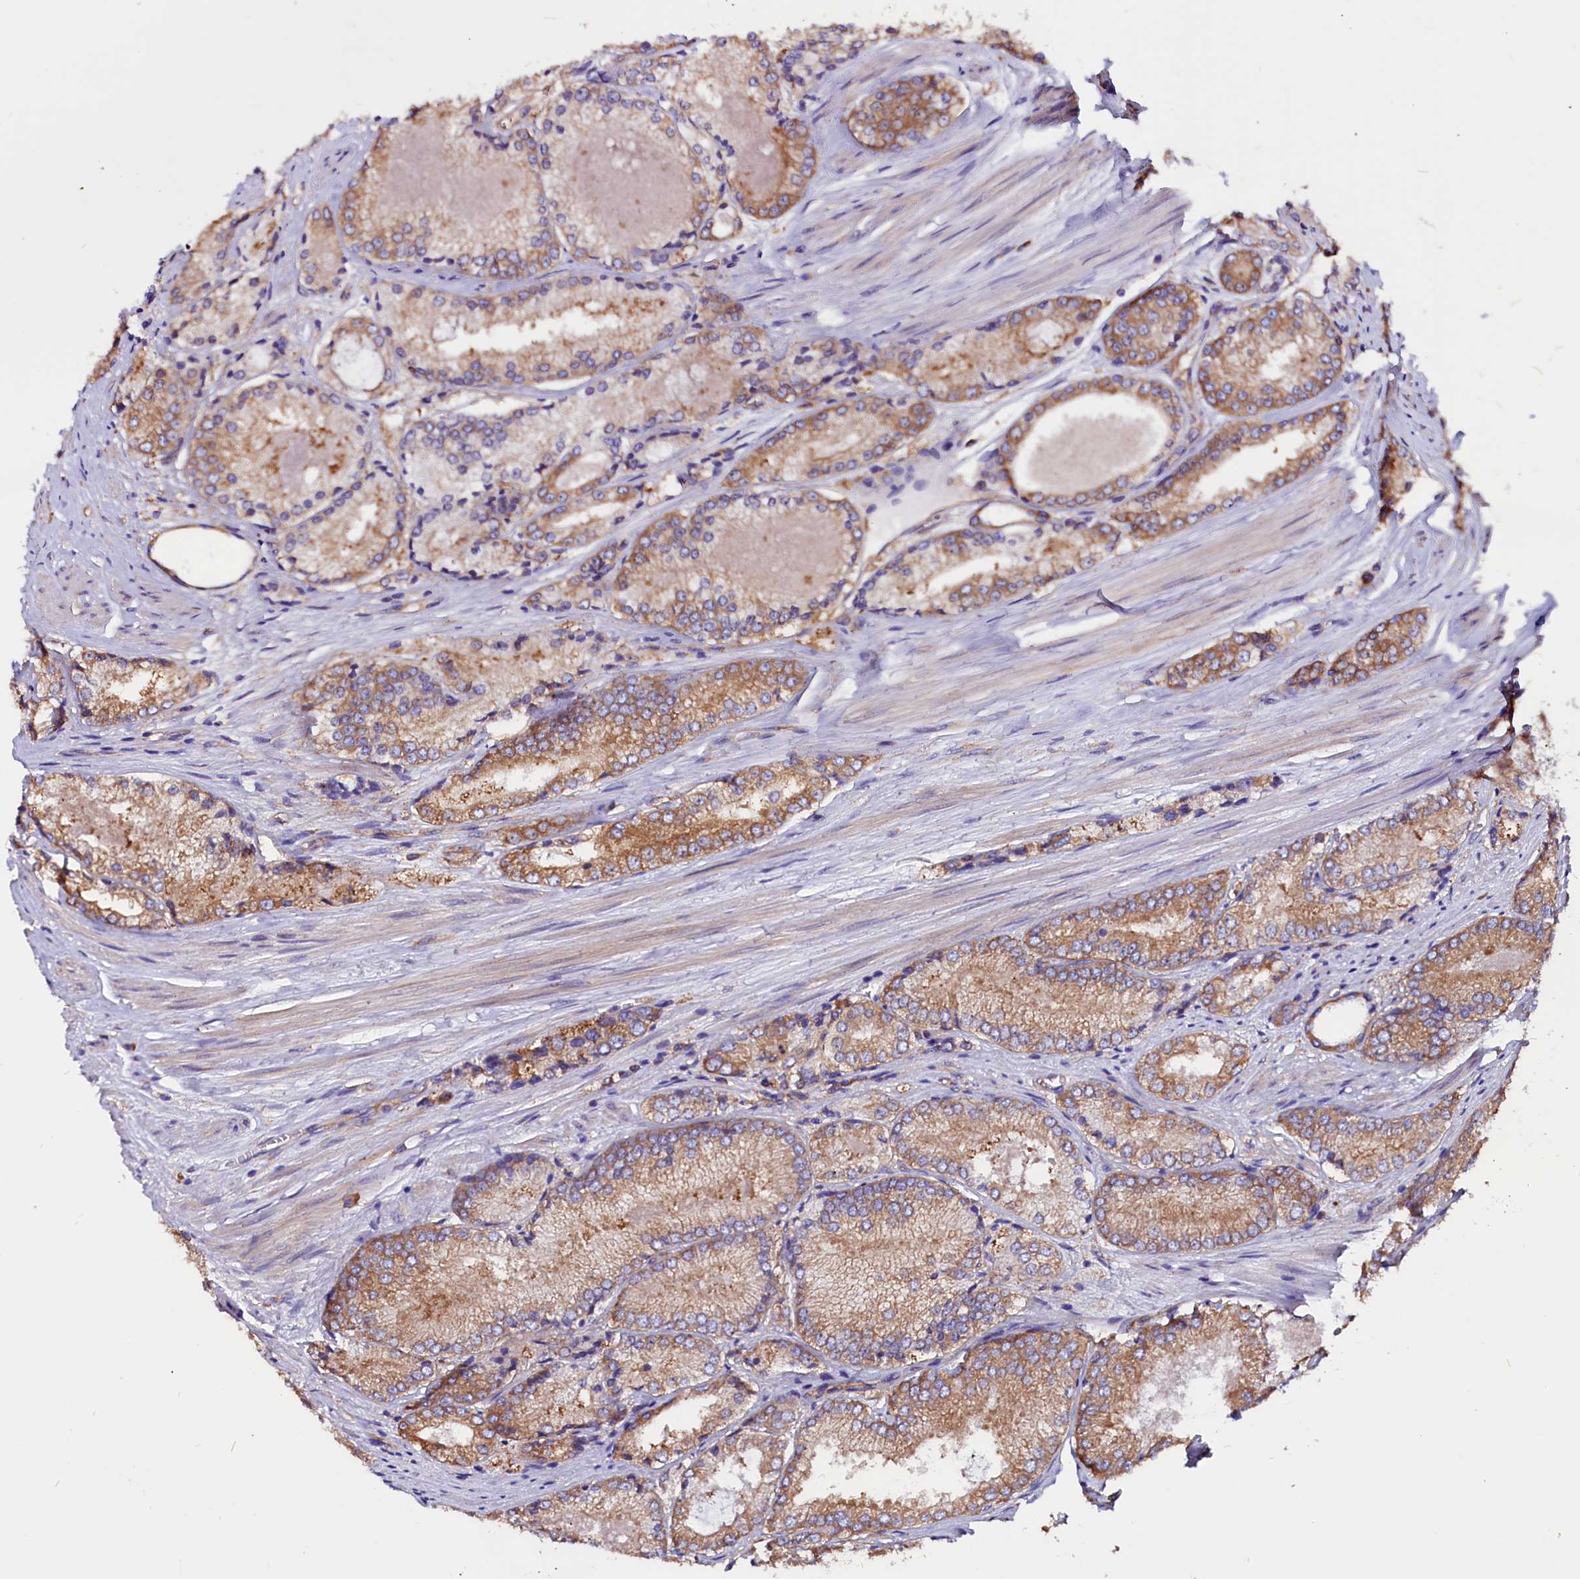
{"staining": {"intensity": "moderate", "quantity": ">75%", "location": "cytoplasmic/membranous"}, "tissue": "prostate cancer", "cell_type": "Tumor cells", "image_type": "cancer", "snomed": [{"axis": "morphology", "description": "Adenocarcinoma, Low grade"}, {"axis": "topography", "description": "Prostate"}], "caption": "Prostate adenocarcinoma (low-grade) stained with a brown dye displays moderate cytoplasmic/membranous positive staining in approximately >75% of tumor cells.", "gene": "EIF3G", "patient": {"sex": "male", "age": 68}}